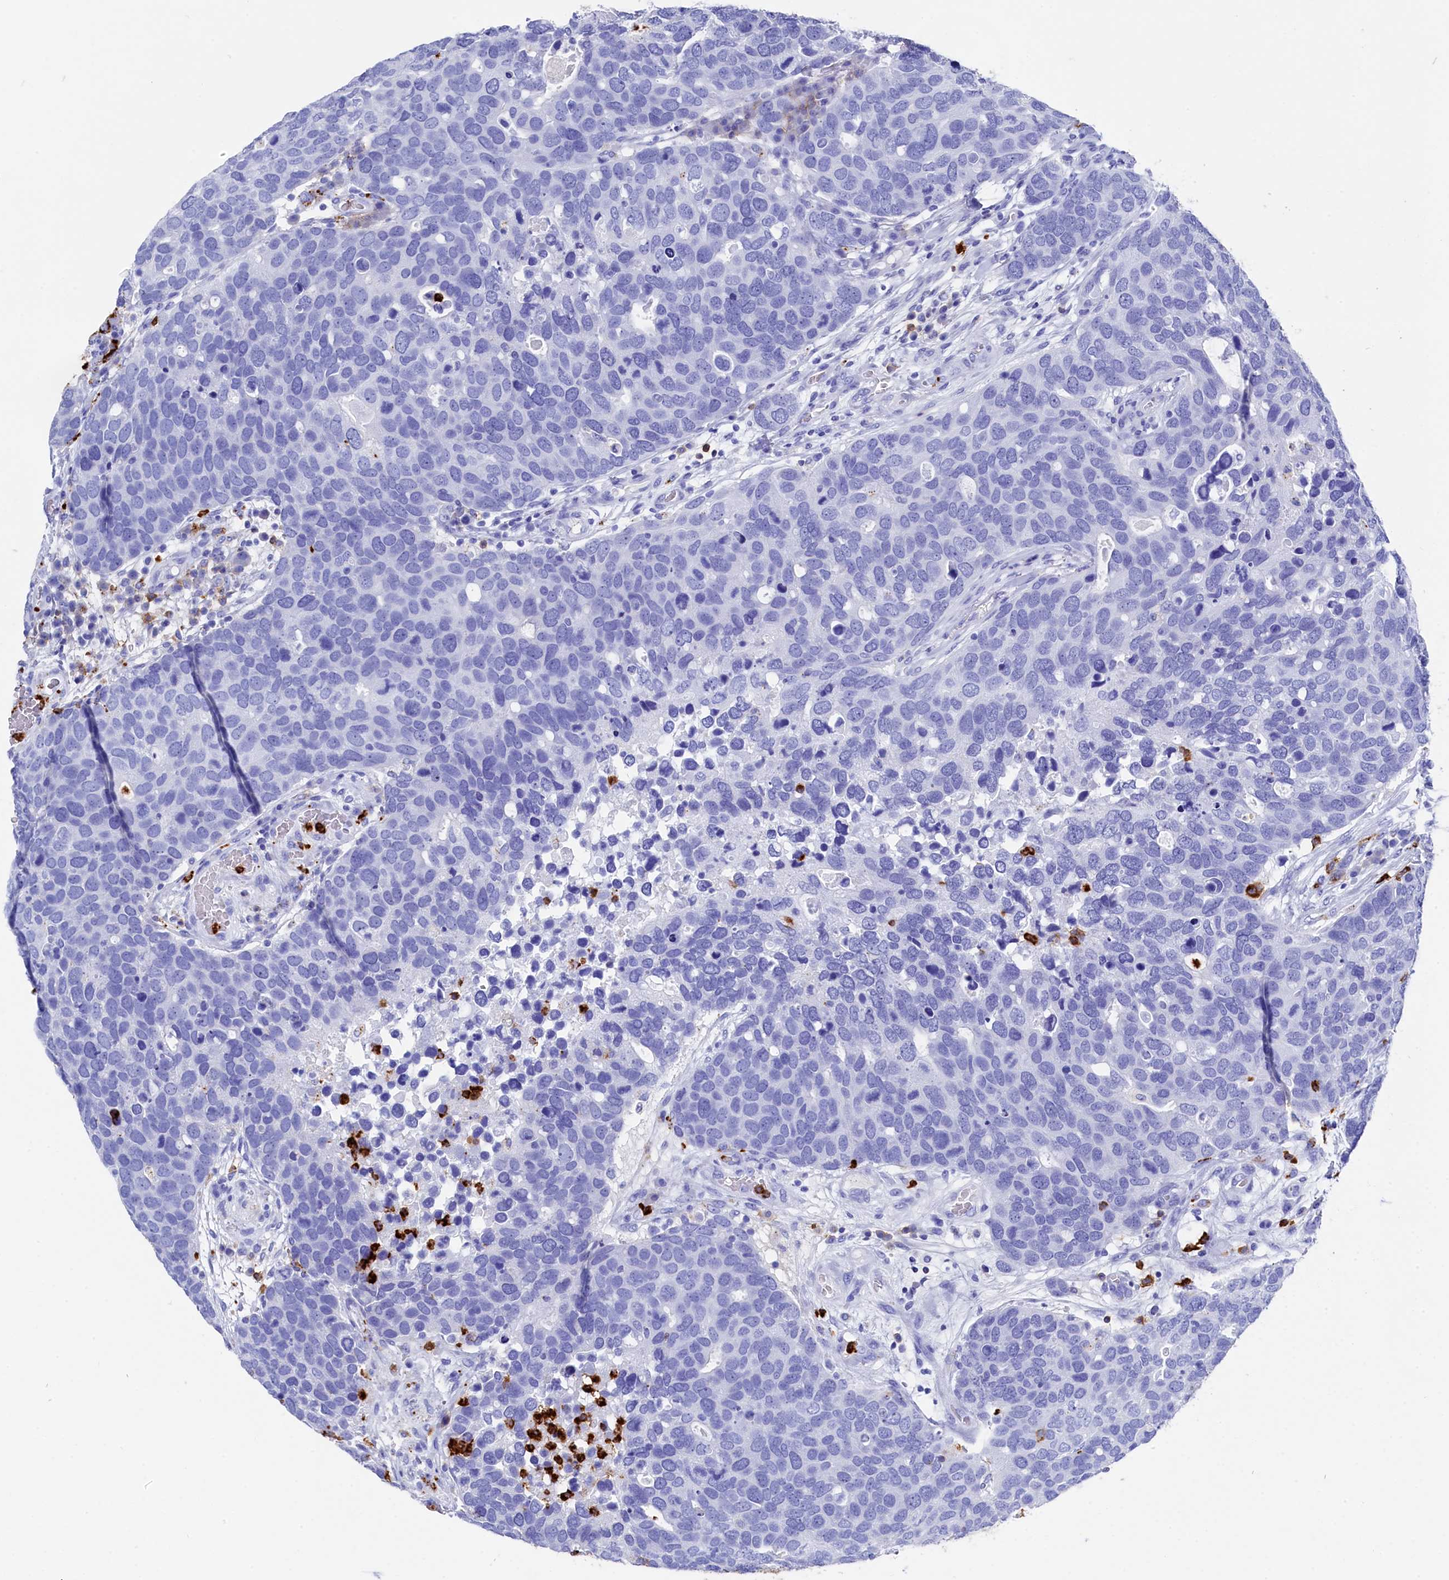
{"staining": {"intensity": "negative", "quantity": "none", "location": "none"}, "tissue": "breast cancer", "cell_type": "Tumor cells", "image_type": "cancer", "snomed": [{"axis": "morphology", "description": "Duct carcinoma"}, {"axis": "topography", "description": "Breast"}], "caption": "An IHC micrograph of breast cancer (invasive ductal carcinoma) is shown. There is no staining in tumor cells of breast cancer (invasive ductal carcinoma).", "gene": "PLAC8", "patient": {"sex": "female", "age": 83}}